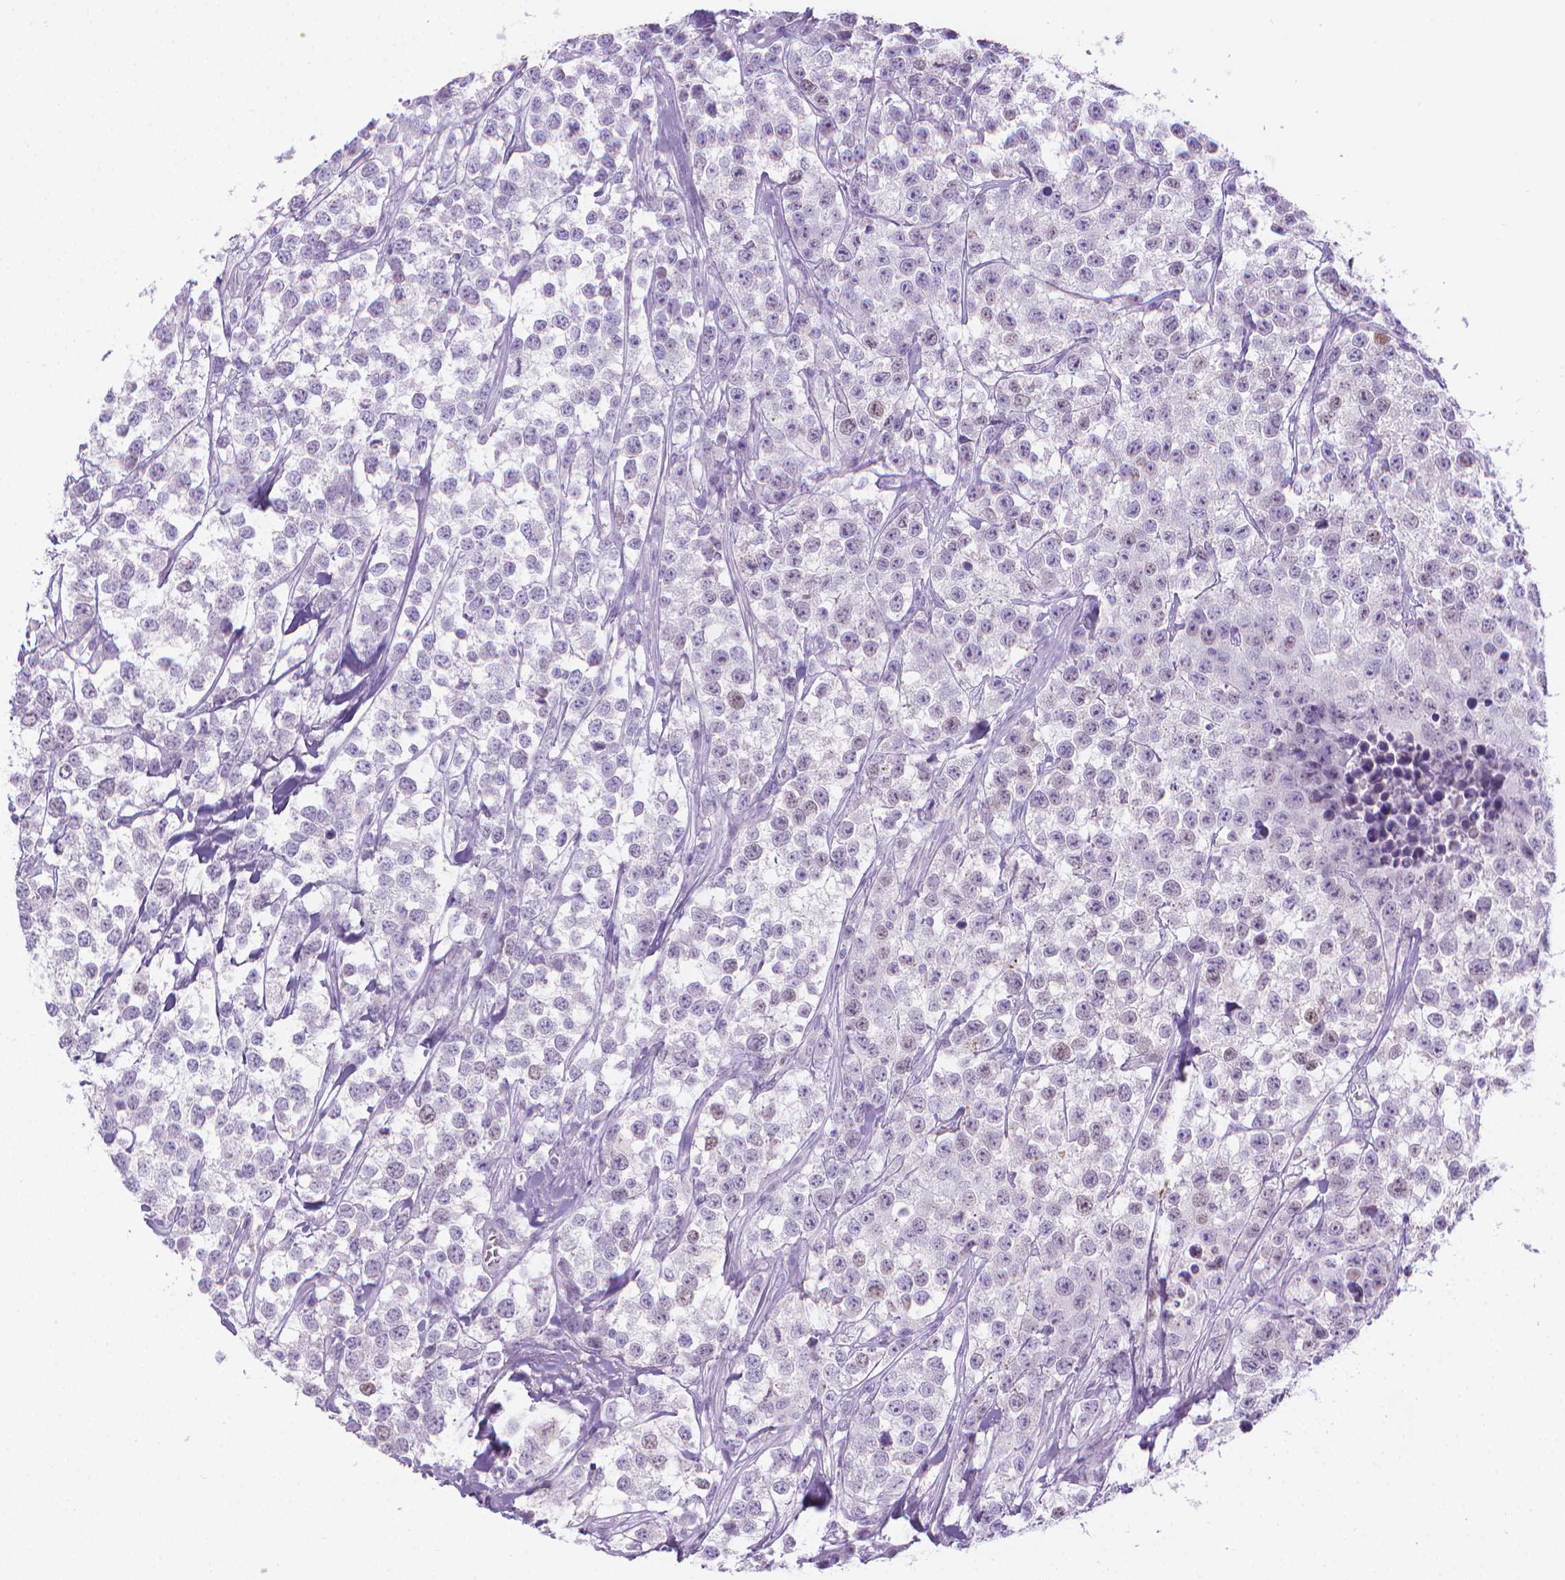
{"staining": {"intensity": "negative", "quantity": "none", "location": "none"}, "tissue": "testis cancer", "cell_type": "Tumor cells", "image_type": "cancer", "snomed": [{"axis": "morphology", "description": "Seminoma, NOS"}, {"axis": "topography", "description": "Testis"}], "caption": "Testis cancer was stained to show a protein in brown. There is no significant staining in tumor cells. (DAB (3,3'-diaminobenzidine) immunohistochemistry (IHC), high magnification).", "gene": "SPAG6", "patient": {"sex": "male", "age": 59}}